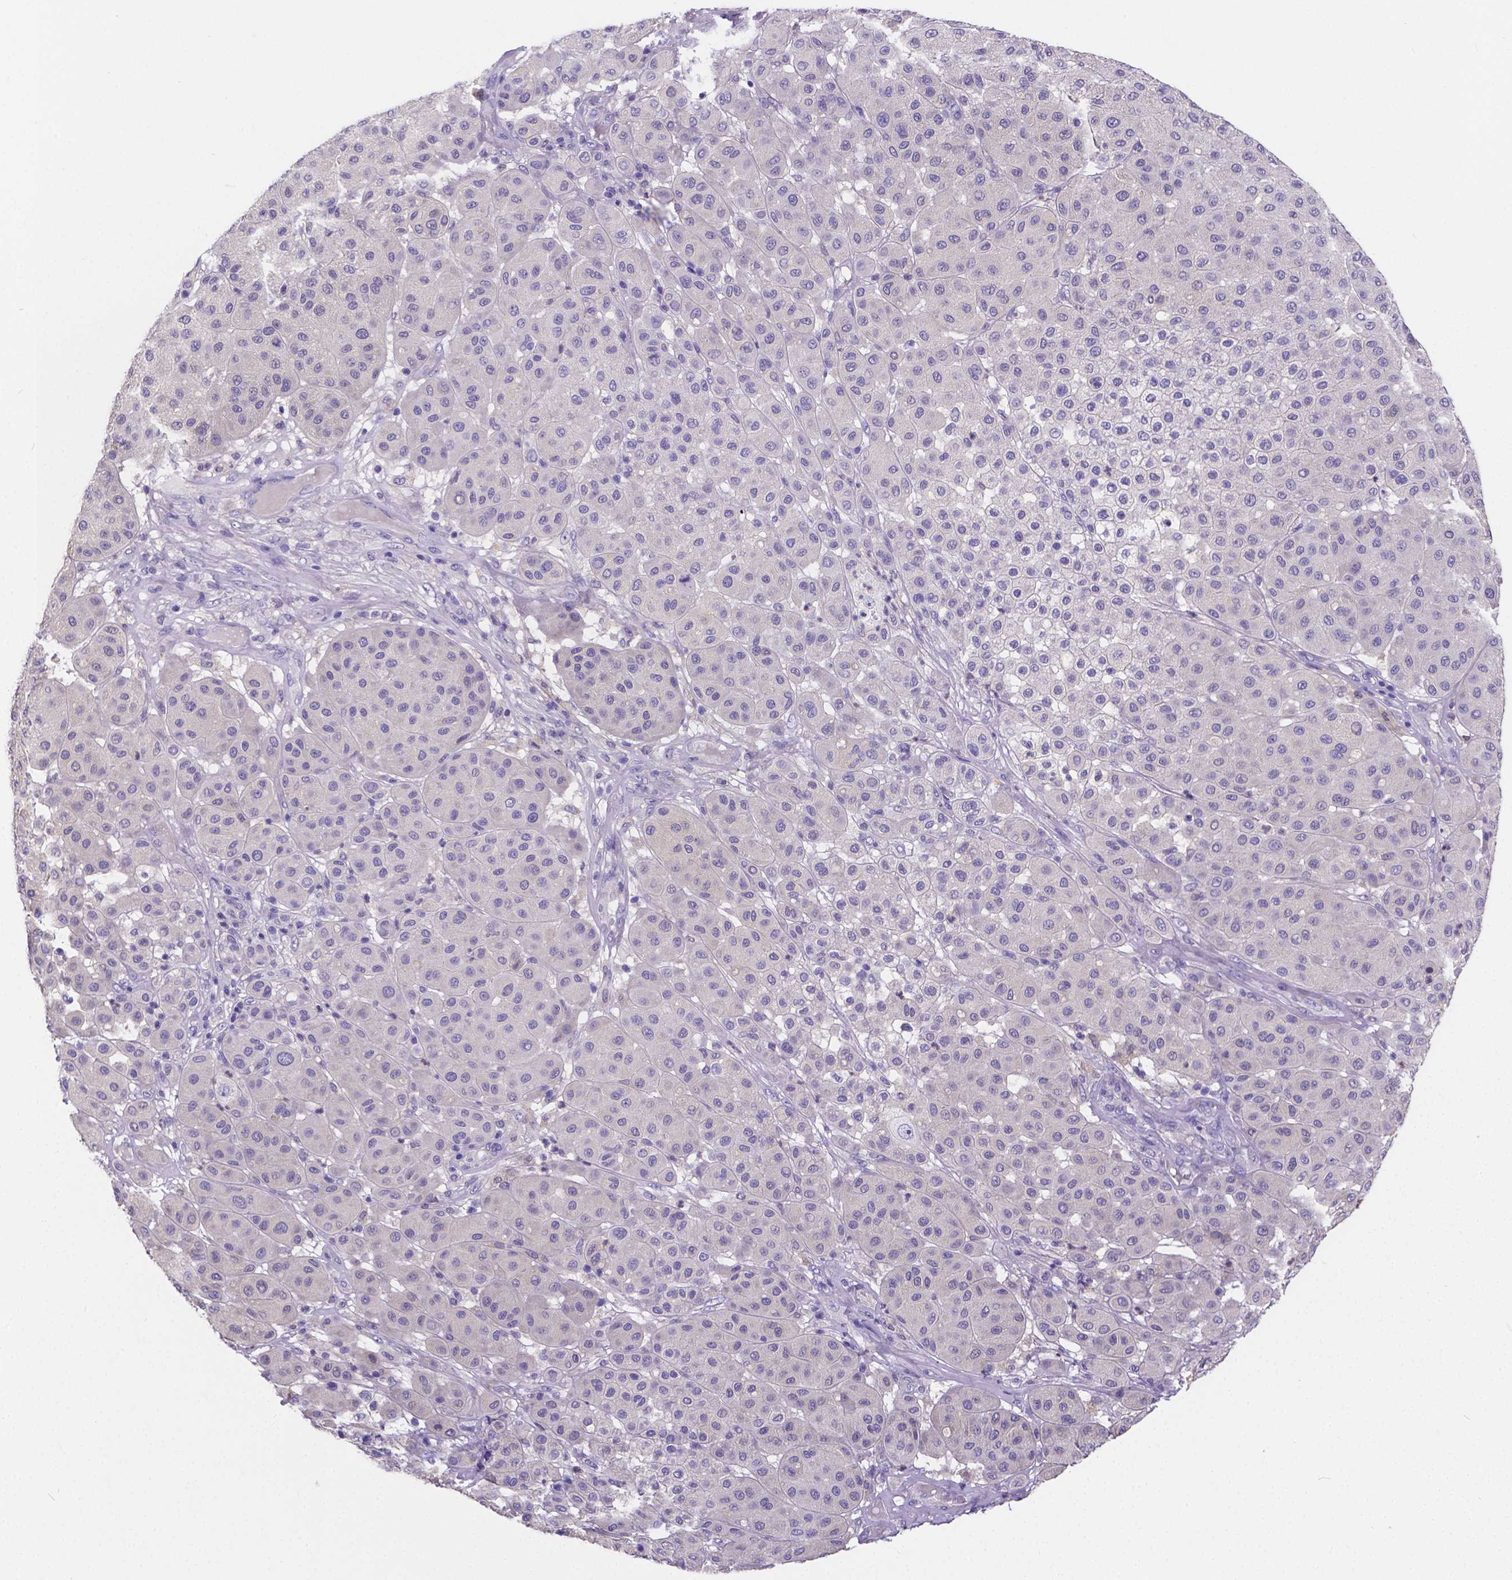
{"staining": {"intensity": "negative", "quantity": "none", "location": "none"}, "tissue": "melanoma", "cell_type": "Tumor cells", "image_type": "cancer", "snomed": [{"axis": "morphology", "description": "Malignant melanoma, Metastatic site"}, {"axis": "topography", "description": "Smooth muscle"}], "caption": "IHC of melanoma displays no positivity in tumor cells.", "gene": "ATP6V1D", "patient": {"sex": "male", "age": 41}}